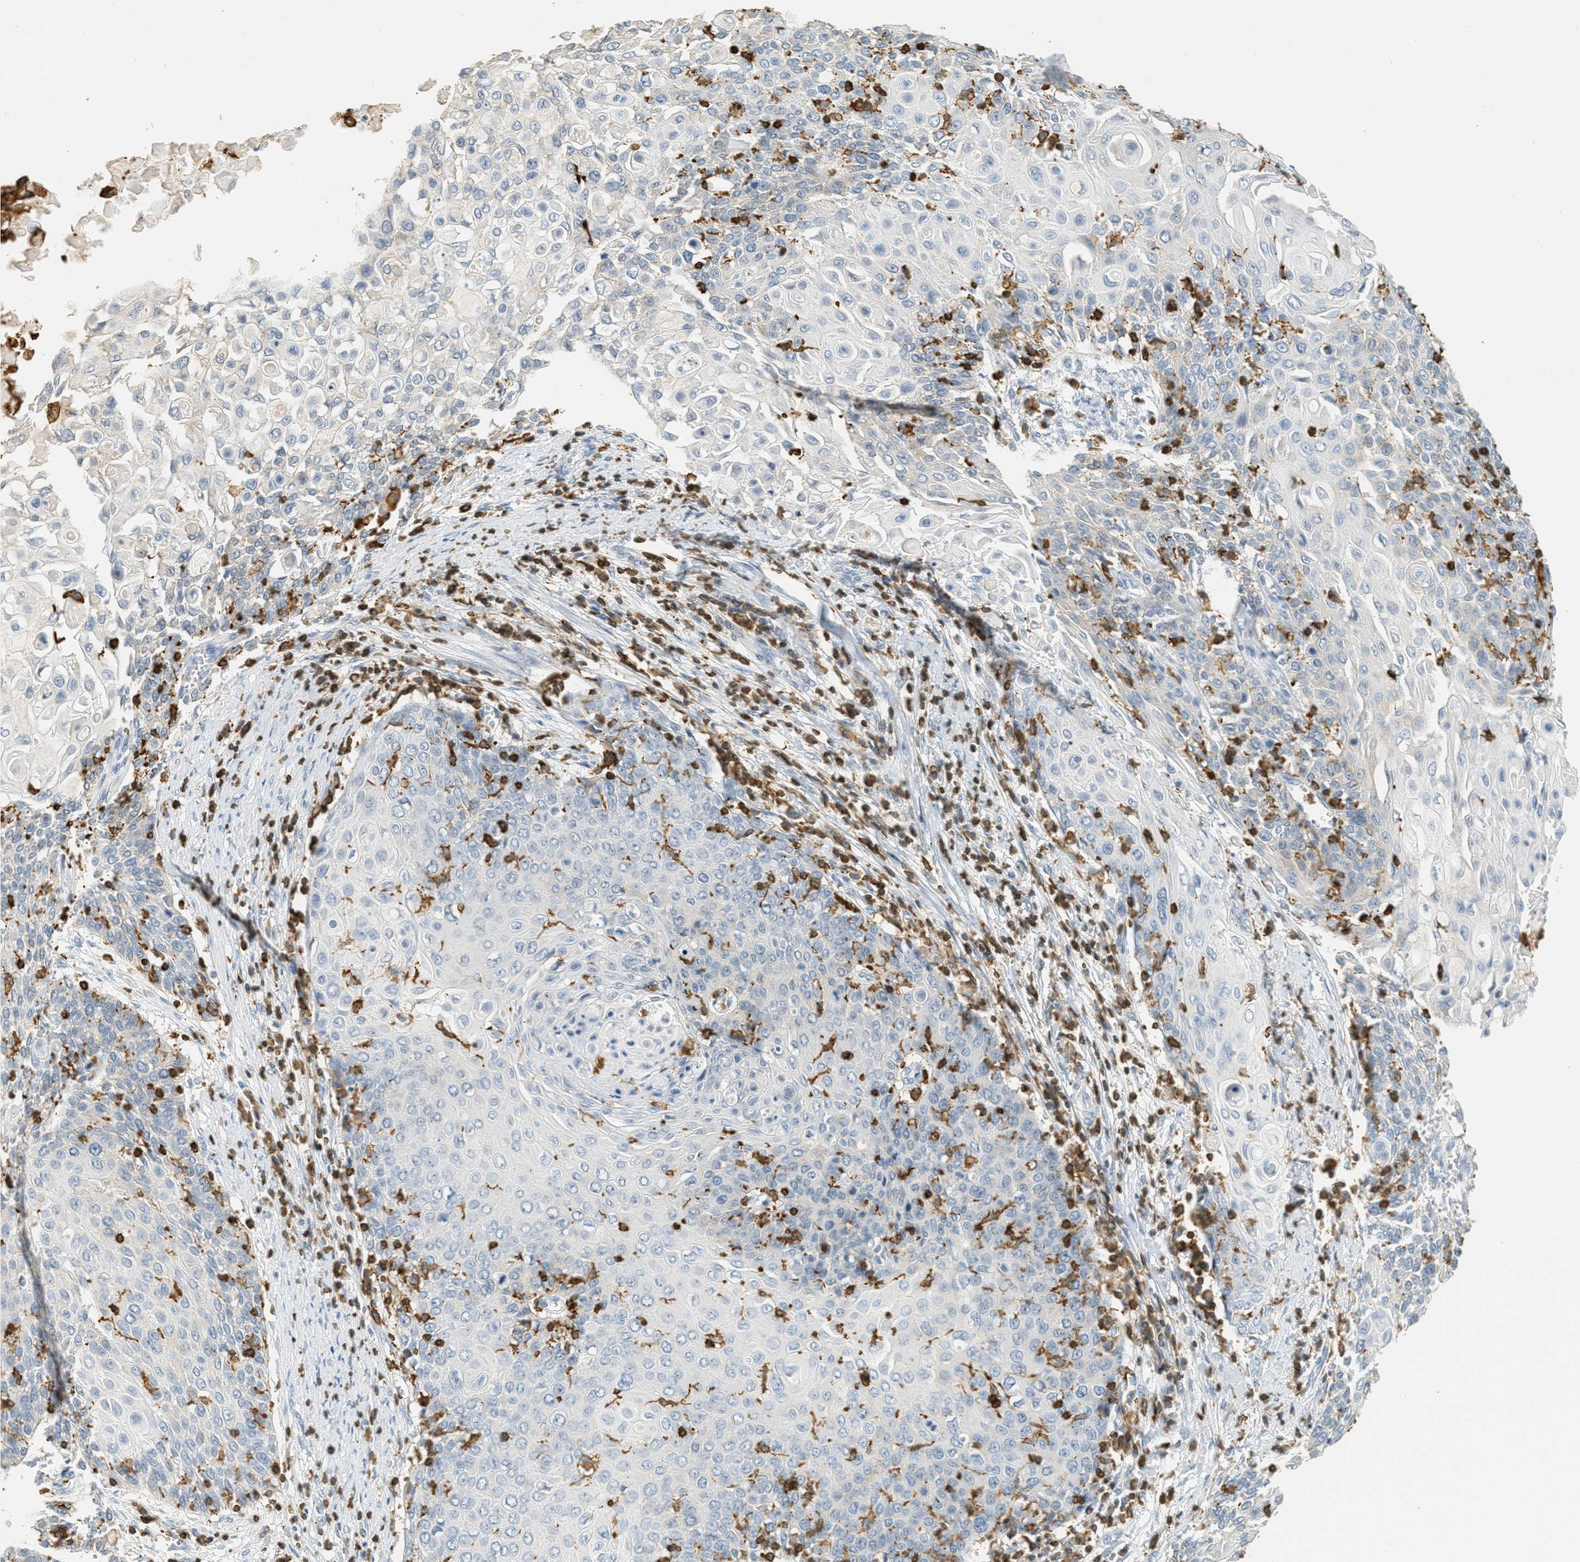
{"staining": {"intensity": "negative", "quantity": "none", "location": "none"}, "tissue": "cervical cancer", "cell_type": "Tumor cells", "image_type": "cancer", "snomed": [{"axis": "morphology", "description": "Squamous cell carcinoma, NOS"}, {"axis": "topography", "description": "Cervix"}], "caption": "High magnification brightfield microscopy of squamous cell carcinoma (cervical) stained with DAB (brown) and counterstained with hematoxylin (blue): tumor cells show no significant expression. Nuclei are stained in blue.", "gene": "LSP1", "patient": {"sex": "female", "age": 39}}